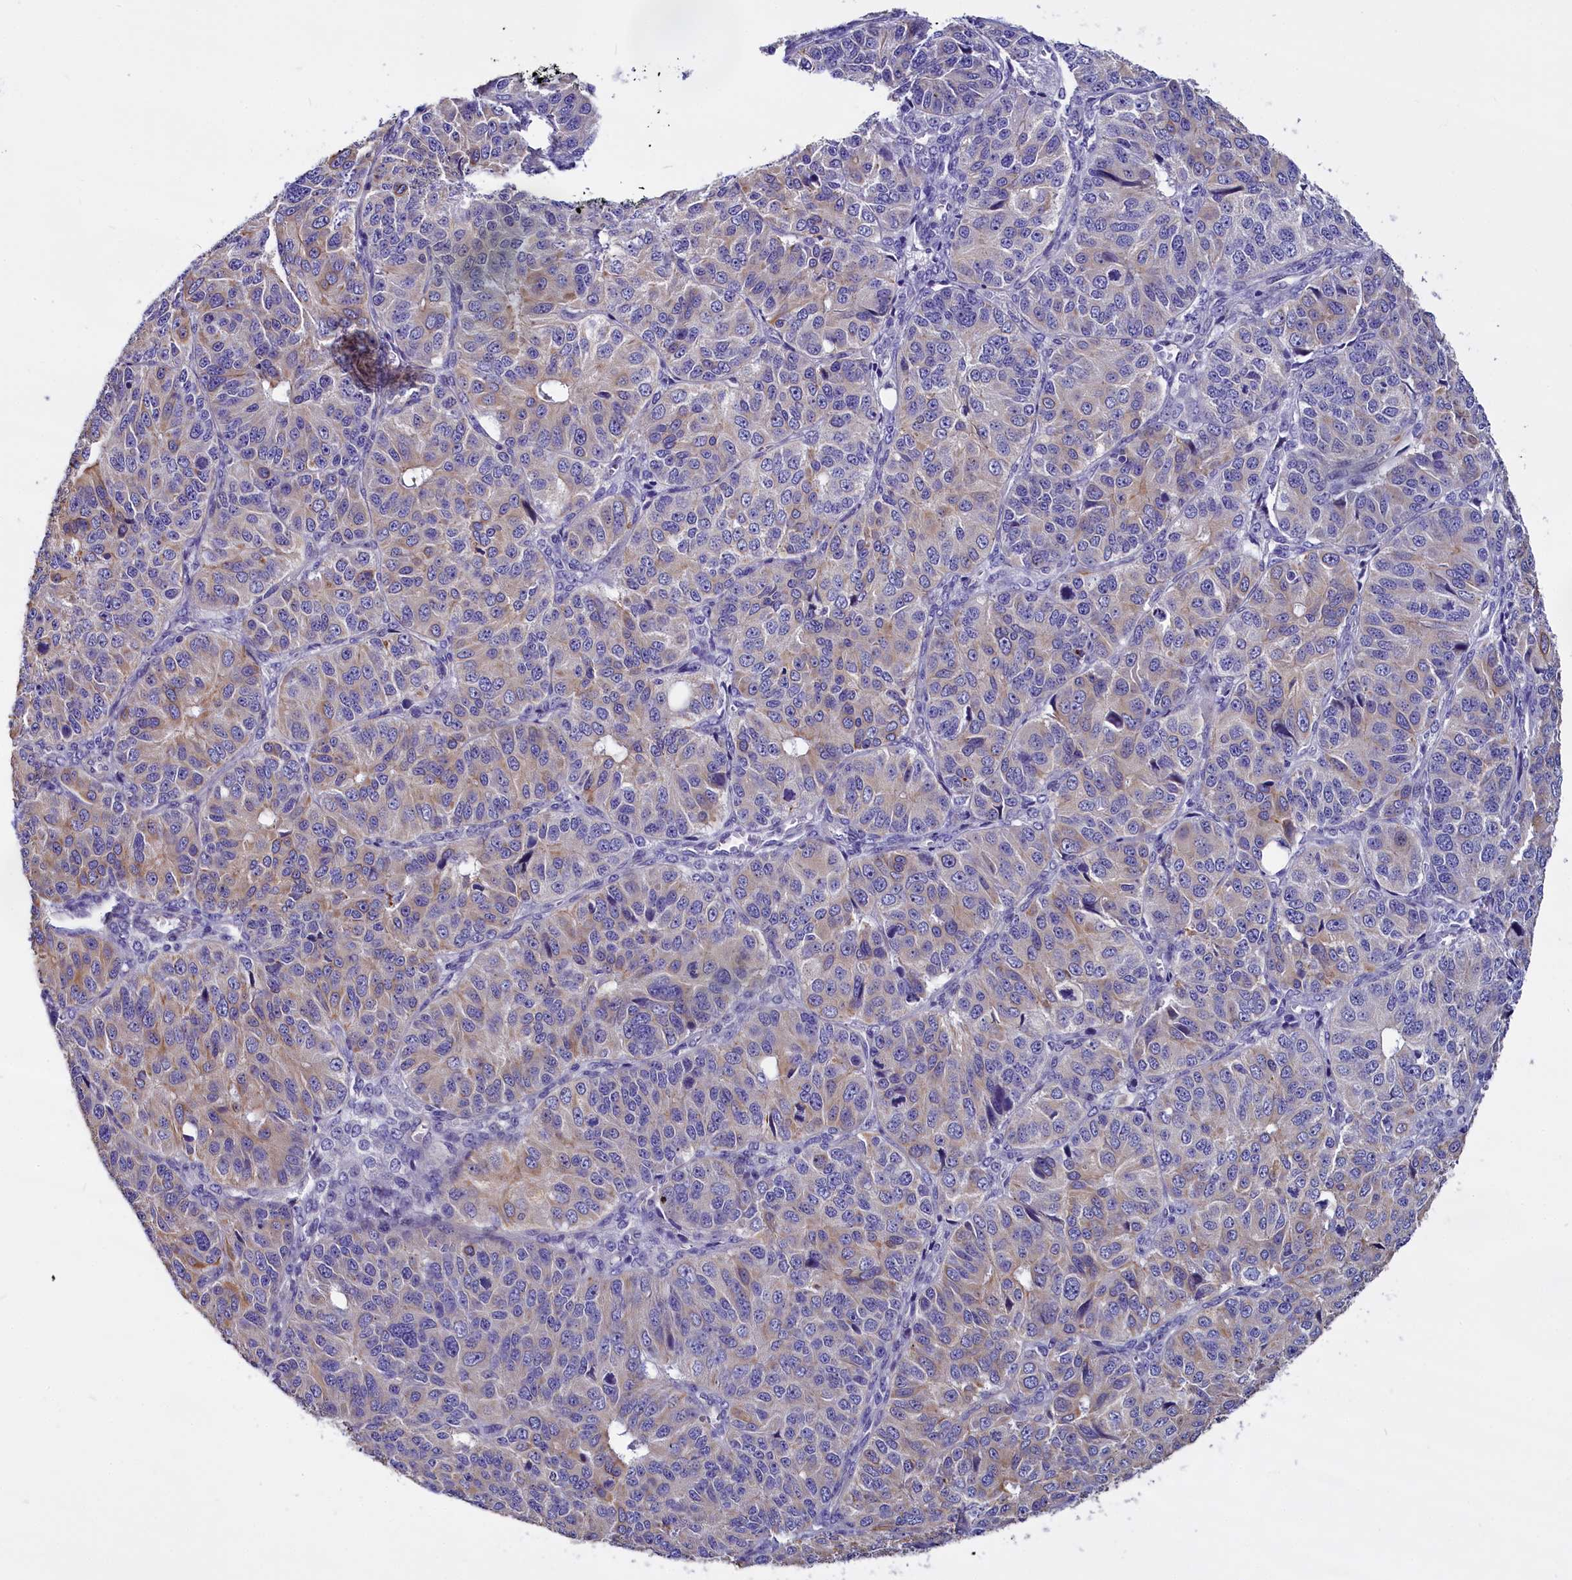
{"staining": {"intensity": "weak", "quantity": "<25%", "location": "cytoplasmic/membranous"}, "tissue": "ovarian cancer", "cell_type": "Tumor cells", "image_type": "cancer", "snomed": [{"axis": "morphology", "description": "Carcinoma, endometroid"}, {"axis": "topography", "description": "Ovary"}], "caption": "A photomicrograph of ovarian cancer (endometroid carcinoma) stained for a protein shows no brown staining in tumor cells.", "gene": "CEP170", "patient": {"sex": "female", "age": 51}}